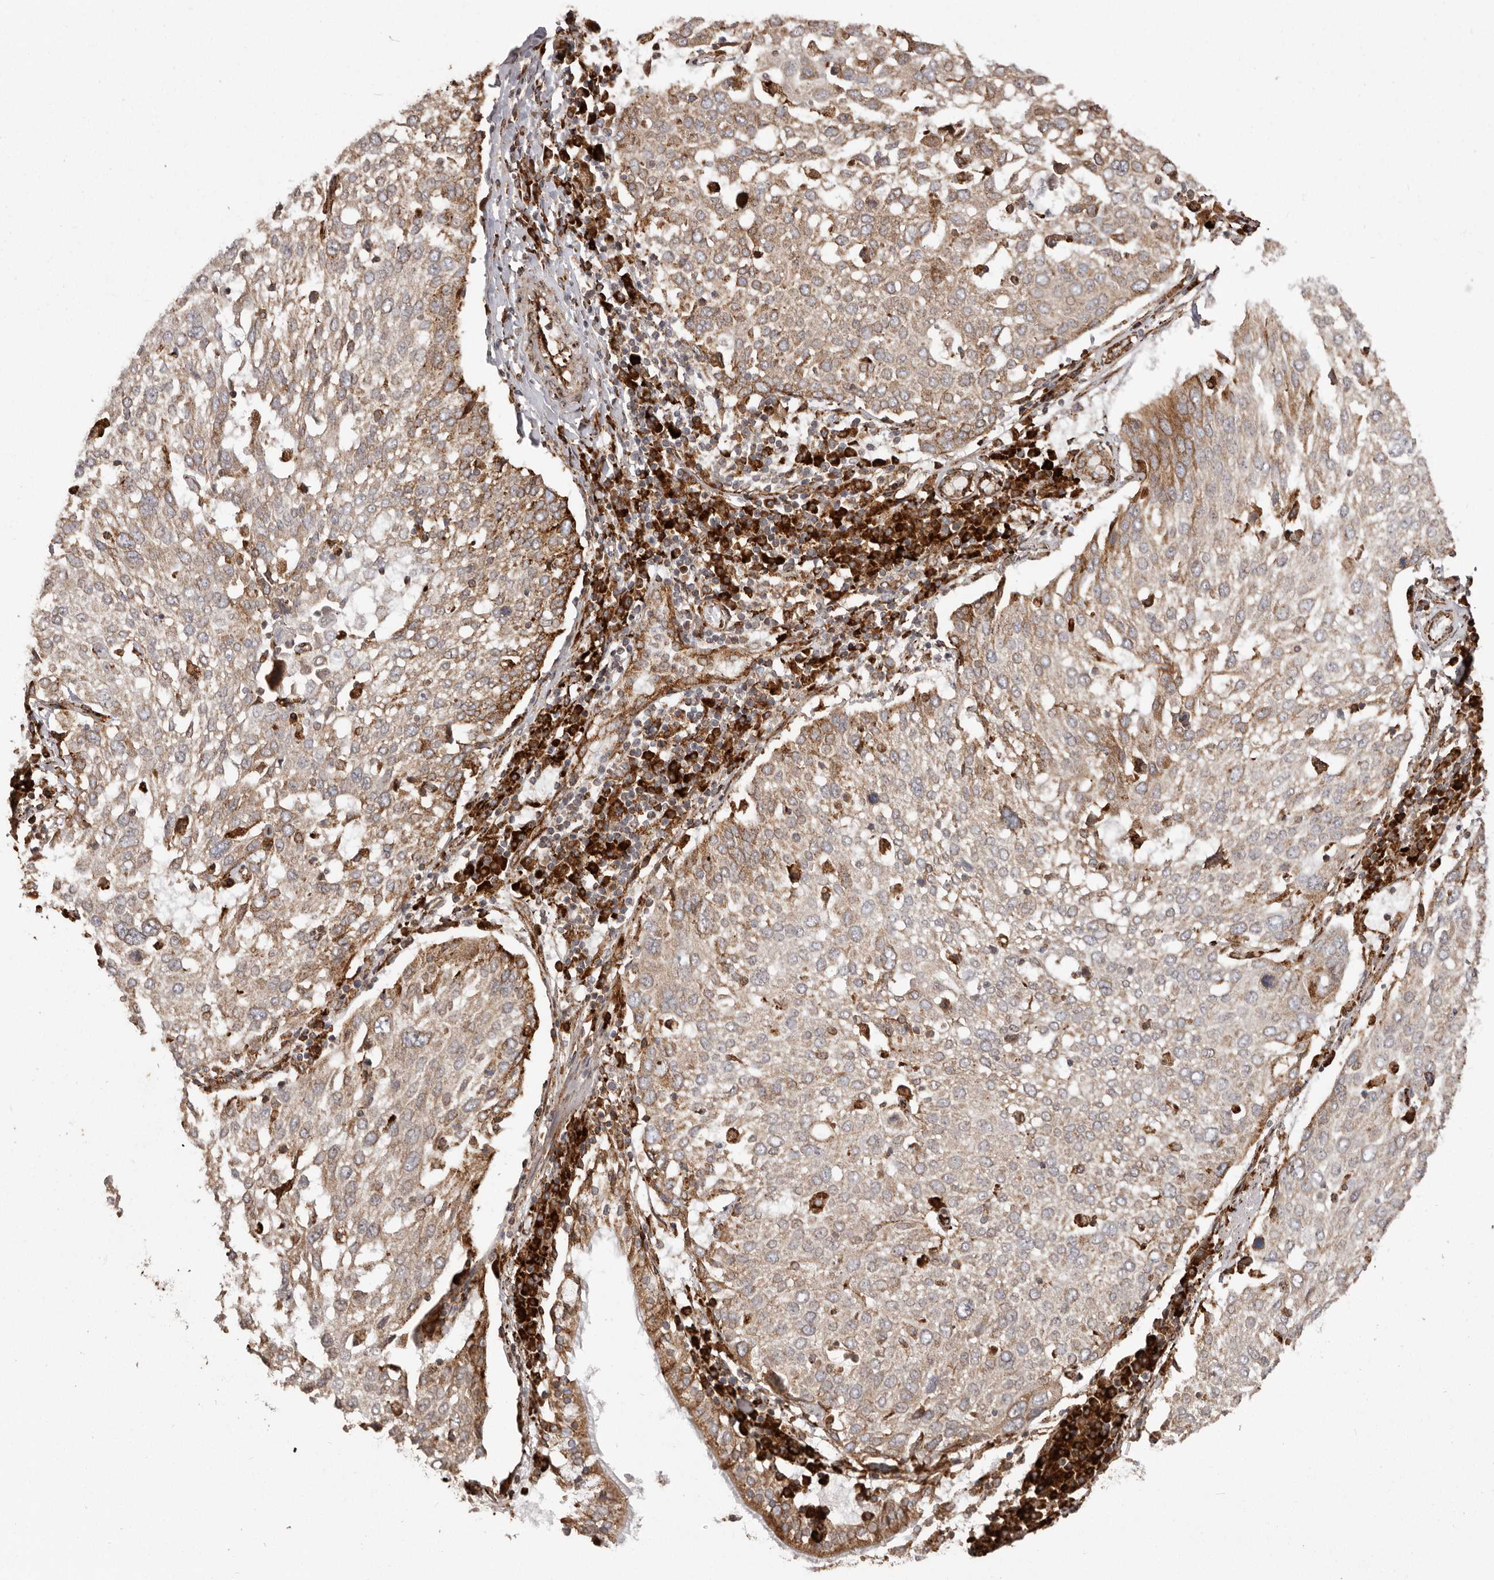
{"staining": {"intensity": "moderate", "quantity": ">75%", "location": "cytoplasmic/membranous"}, "tissue": "lung cancer", "cell_type": "Tumor cells", "image_type": "cancer", "snomed": [{"axis": "morphology", "description": "Squamous cell carcinoma, NOS"}, {"axis": "topography", "description": "Lung"}], "caption": "Immunohistochemical staining of human lung cancer (squamous cell carcinoma) demonstrates medium levels of moderate cytoplasmic/membranous protein expression in approximately >75% of tumor cells. The staining is performed using DAB brown chromogen to label protein expression. The nuclei are counter-stained blue using hematoxylin.", "gene": "NUP43", "patient": {"sex": "male", "age": 65}}